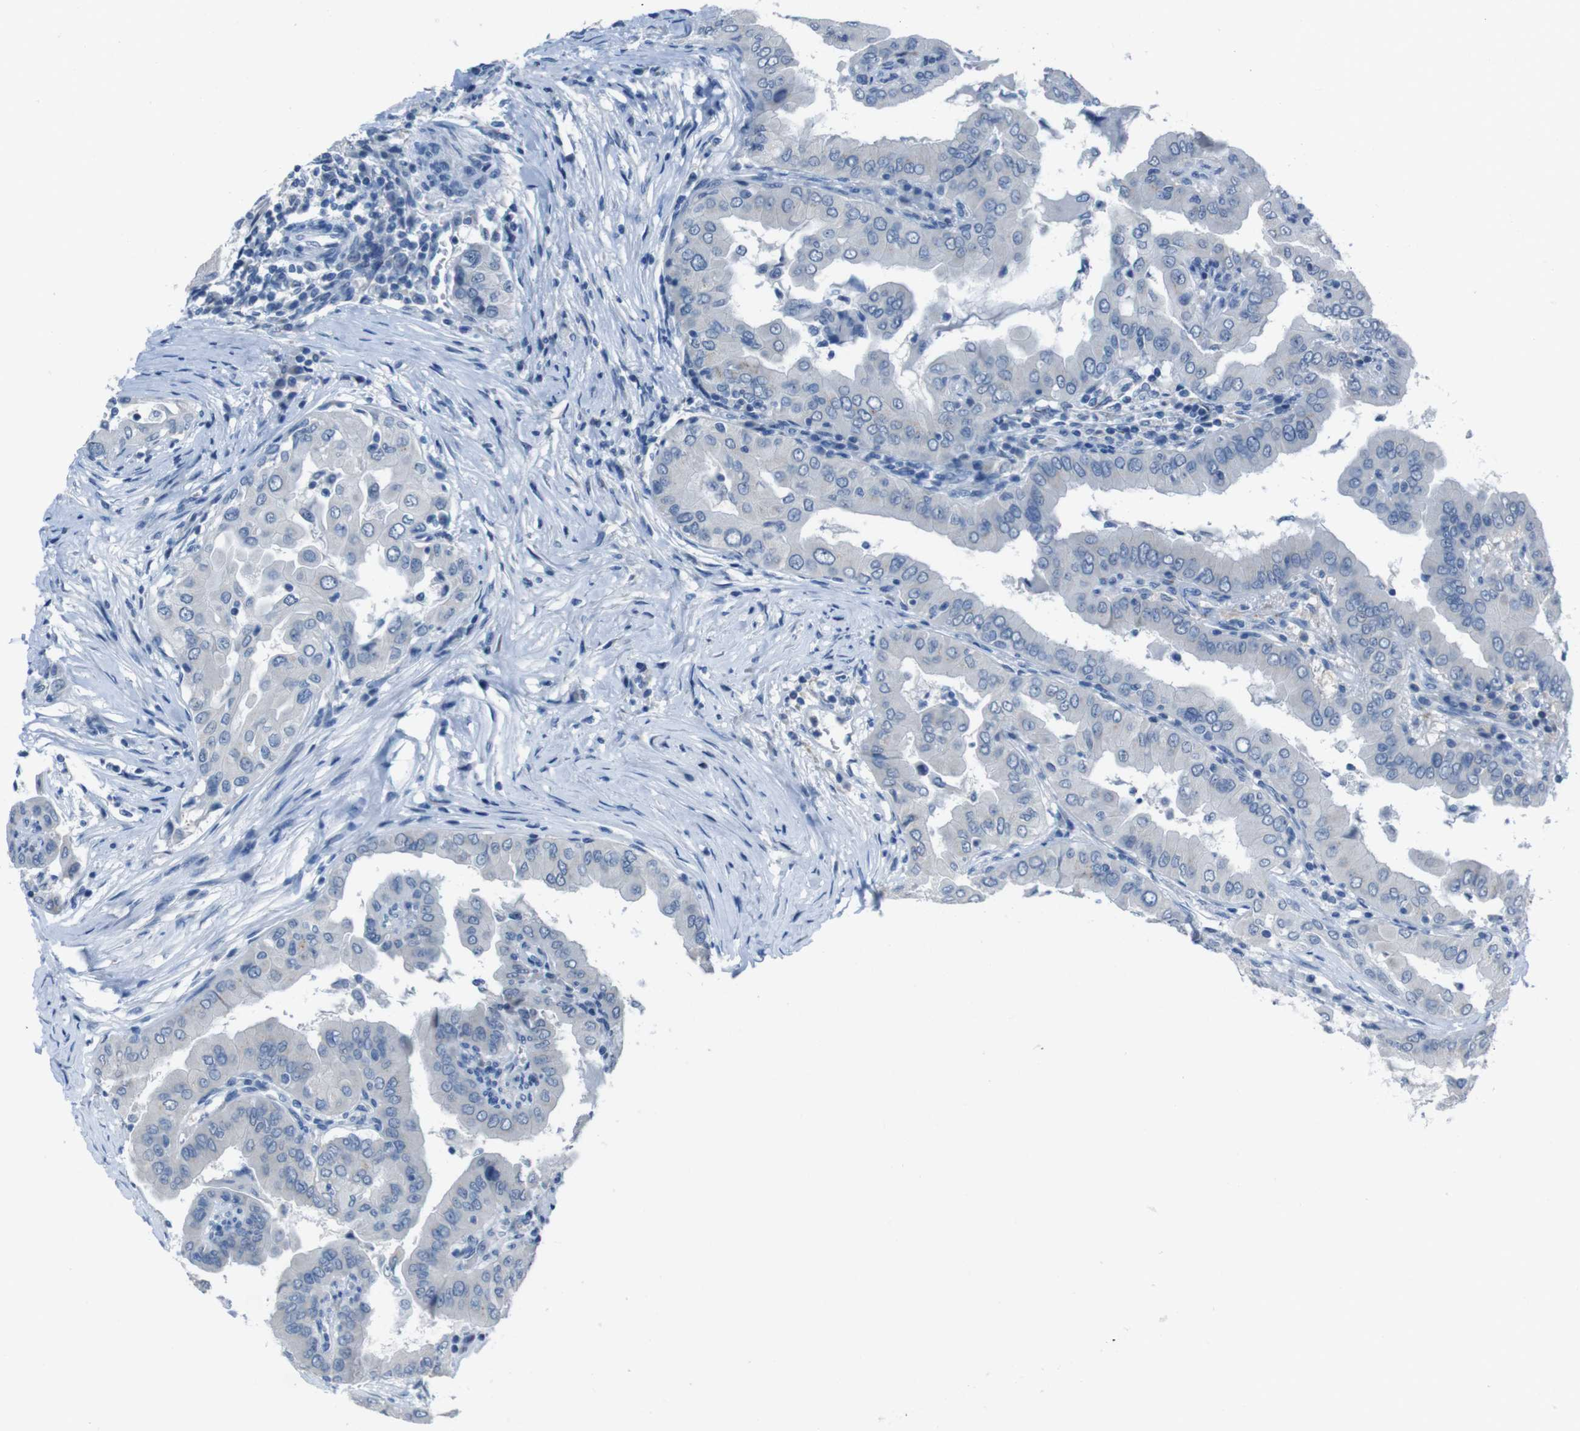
{"staining": {"intensity": "negative", "quantity": "none", "location": "none"}, "tissue": "thyroid cancer", "cell_type": "Tumor cells", "image_type": "cancer", "snomed": [{"axis": "morphology", "description": "Papillary adenocarcinoma, NOS"}, {"axis": "topography", "description": "Thyroid gland"}], "caption": "Tumor cells are negative for brown protein staining in papillary adenocarcinoma (thyroid). Nuclei are stained in blue.", "gene": "CDHR2", "patient": {"sex": "male", "age": 33}}